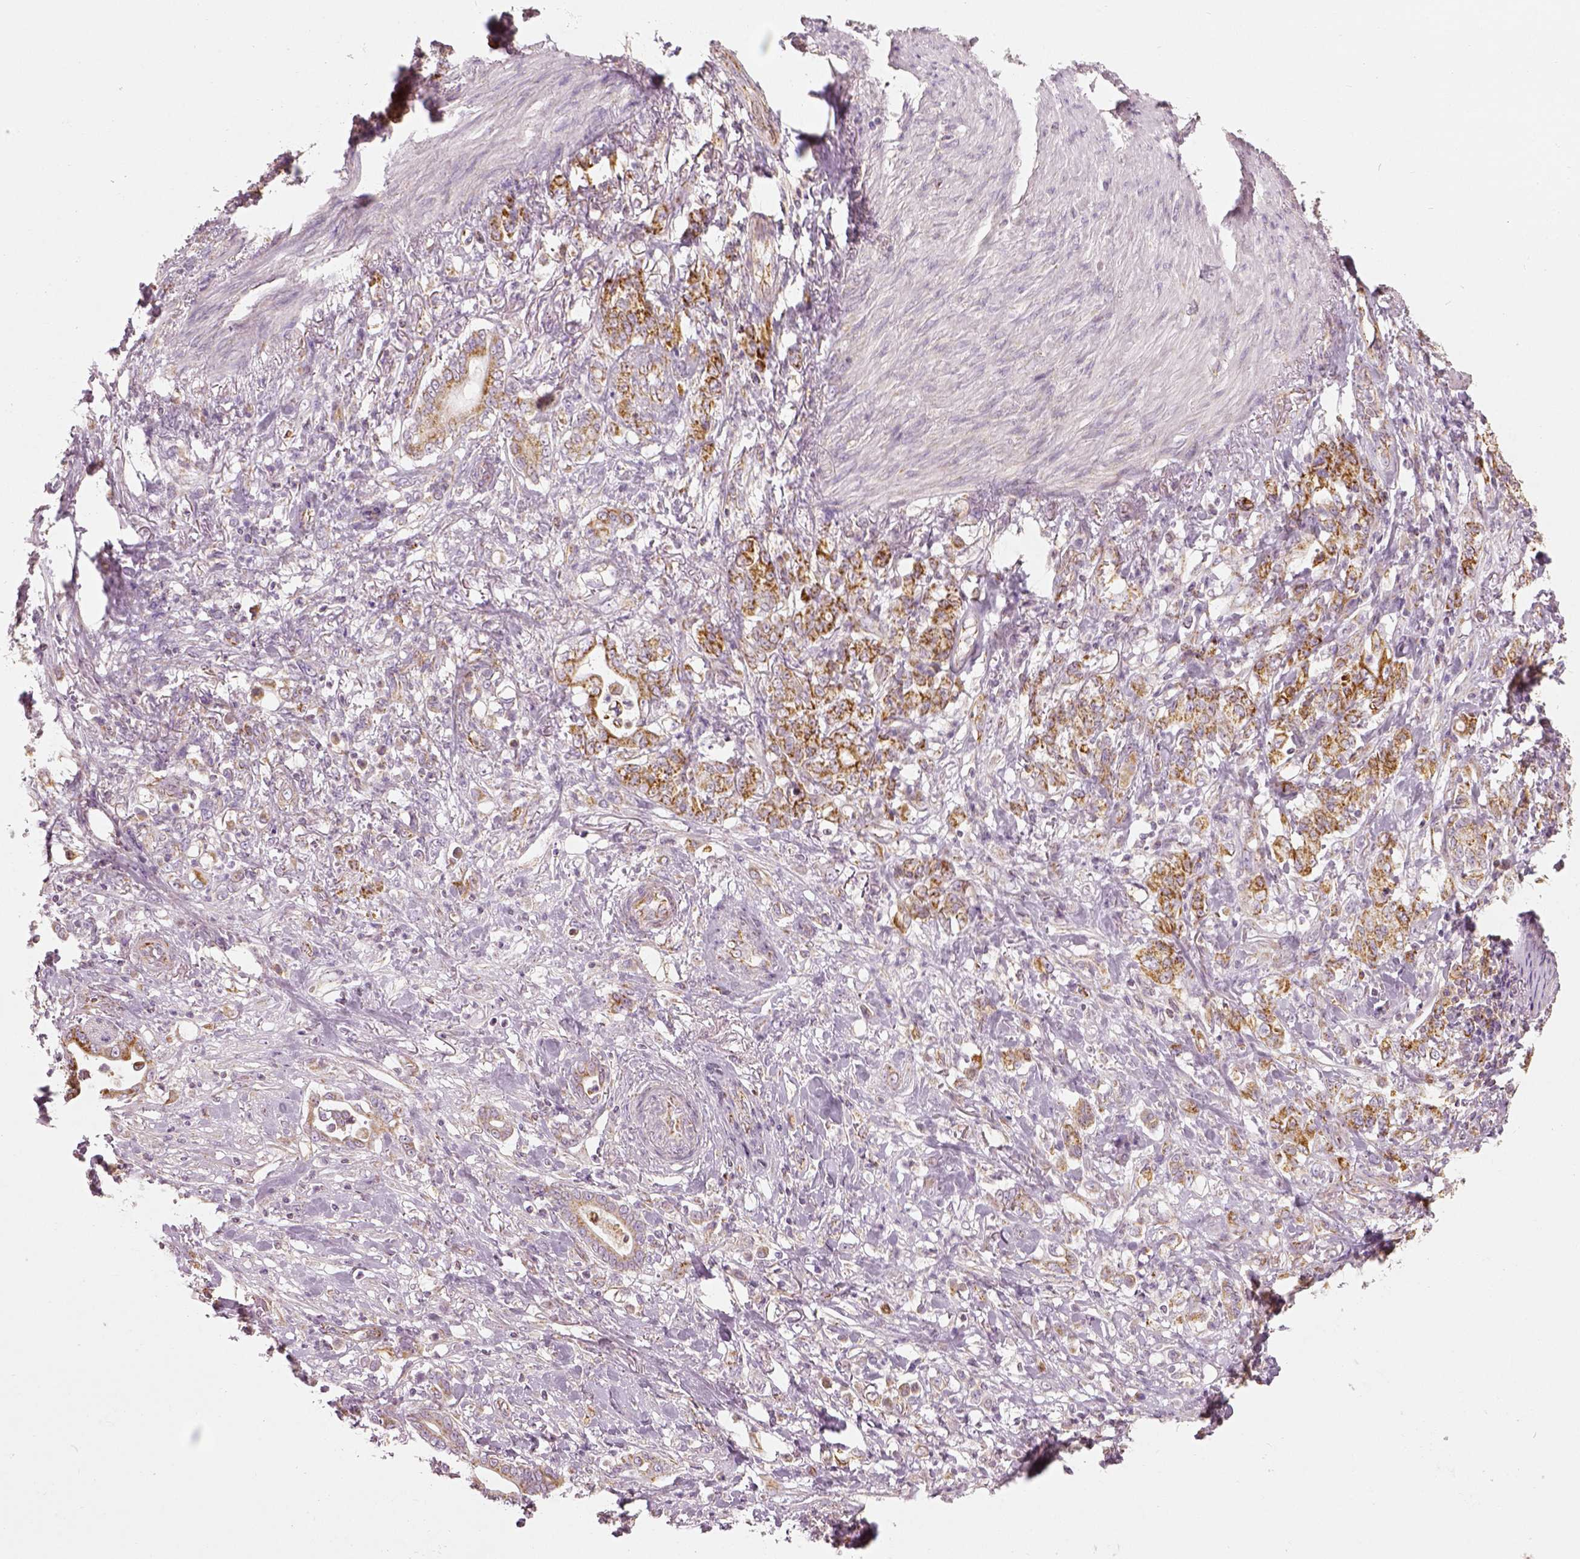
{"staining": {"intensity": "moderate", "quantity": ">75%", "location": "cytoplasmic/membranous"}, "tissue": "stomach cancer", "cell_type": "Tumor cells", "image_type": "cancer", "snomed": [{"axis": "morphology", "description": "Adenocarcinoma, NOS"}, {"axis": "topography", "description": "Stomach"}], "caption": "Human stomach cancer stained with a protein marker exhibits moderate staining in tumor cells.", "gene": "PGAM5", "patient": {"sex": "female", "age": 79}}